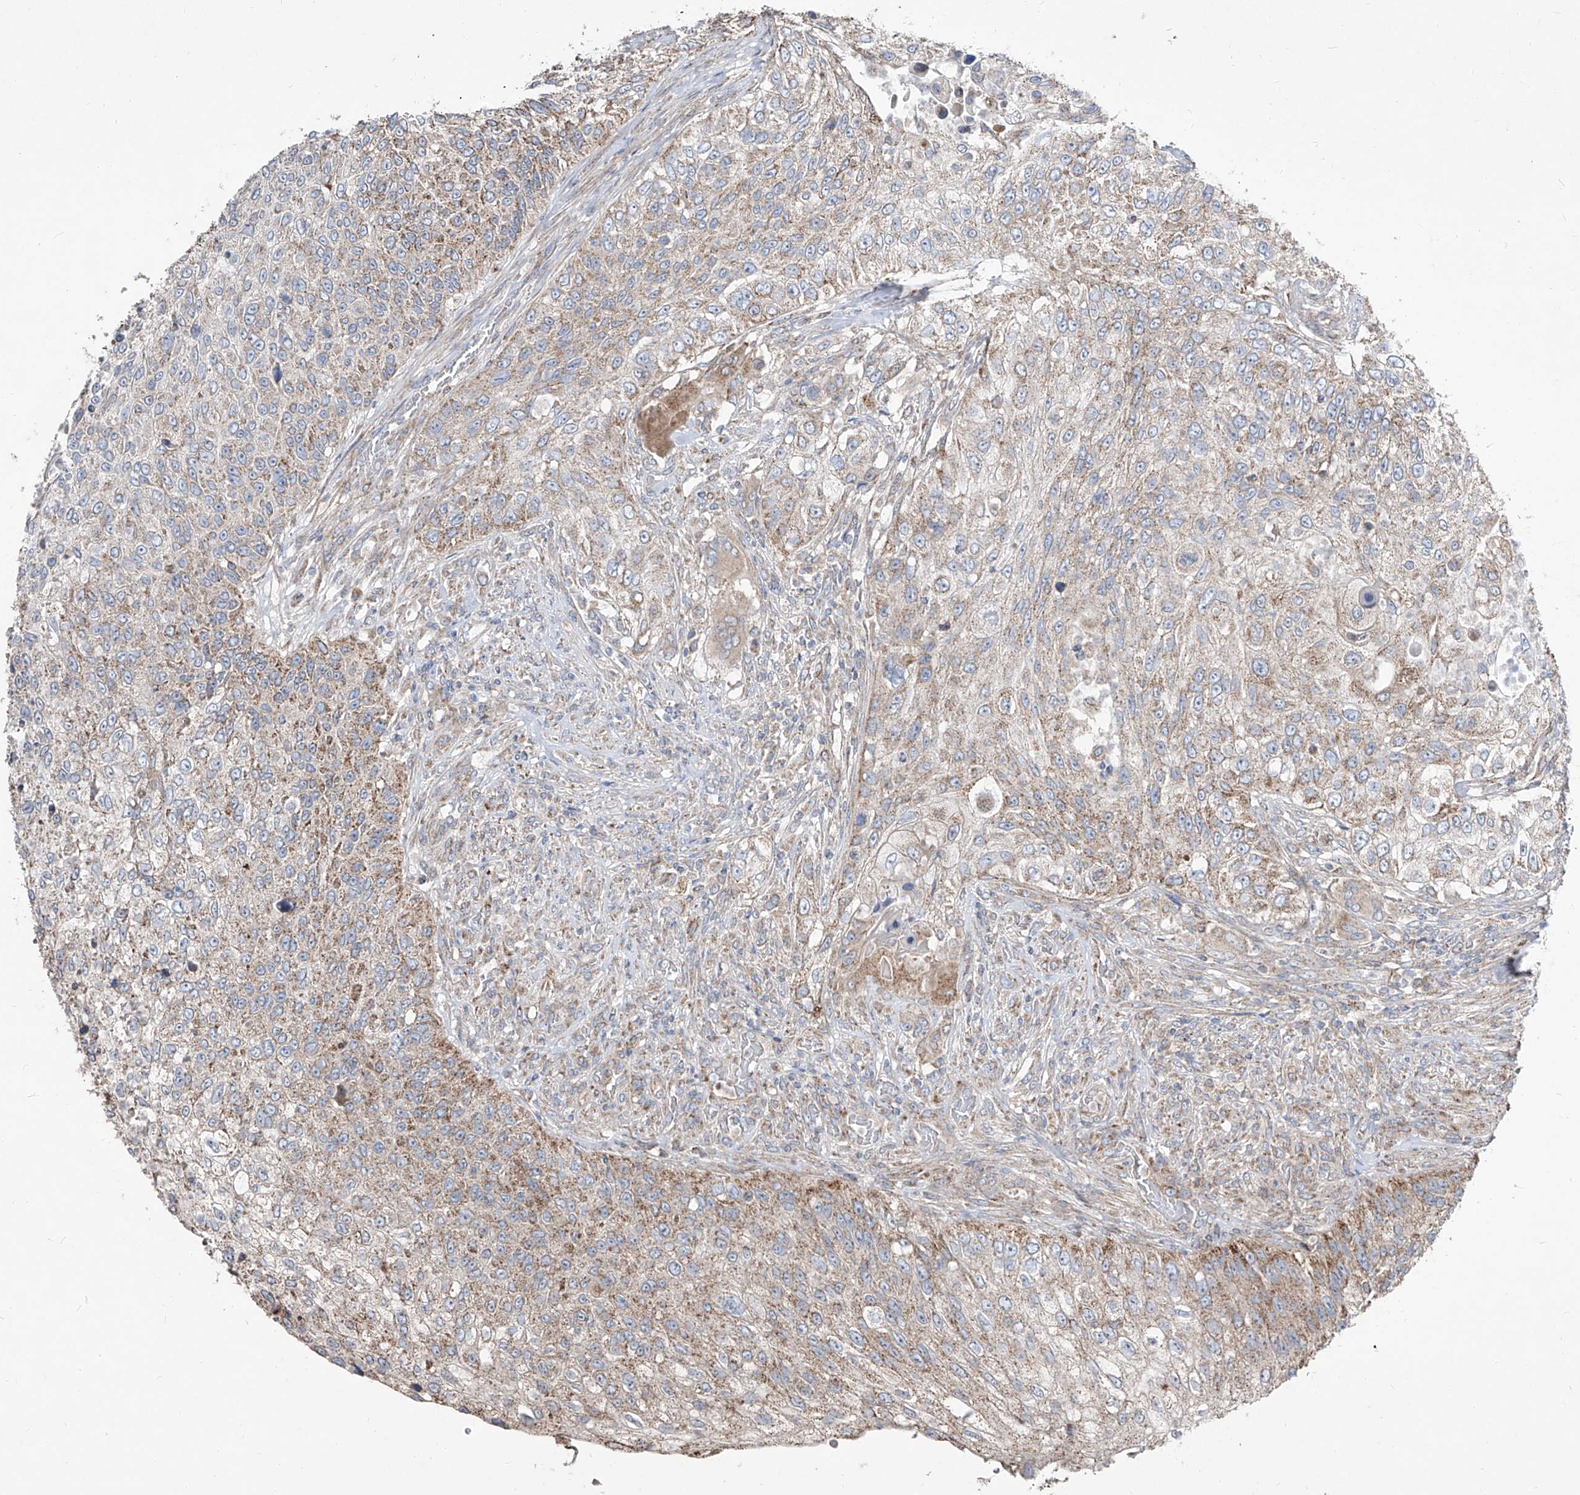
{"staining": {"intensity": "moderate", "quantity": "25%-75%", "location": "cytoplasmic/membranous"}, "tissue": "urothelial cancer", "cell_type": "Tumor cells", "image_type": "cancer", "snomed": [{"axis": "morphology", "description": "Urothelial carcinoma, High grade"}, {"axis": "topography", "description": "Urinary bladder"}], "caption": "DAB (3,3'-diaminobenzidine) immunohistochemical staining of human urothelial cancer shows moderate cytoplasmic/membranous protein expression in about 25%-75% of tumor cells. The staining was performed using DAB, with brown indicating positive protein expression. Nuclei are stained blue with hematoxylin.", "gene": "ABCD3", "patient": {"sex": "female", "age": 60}}